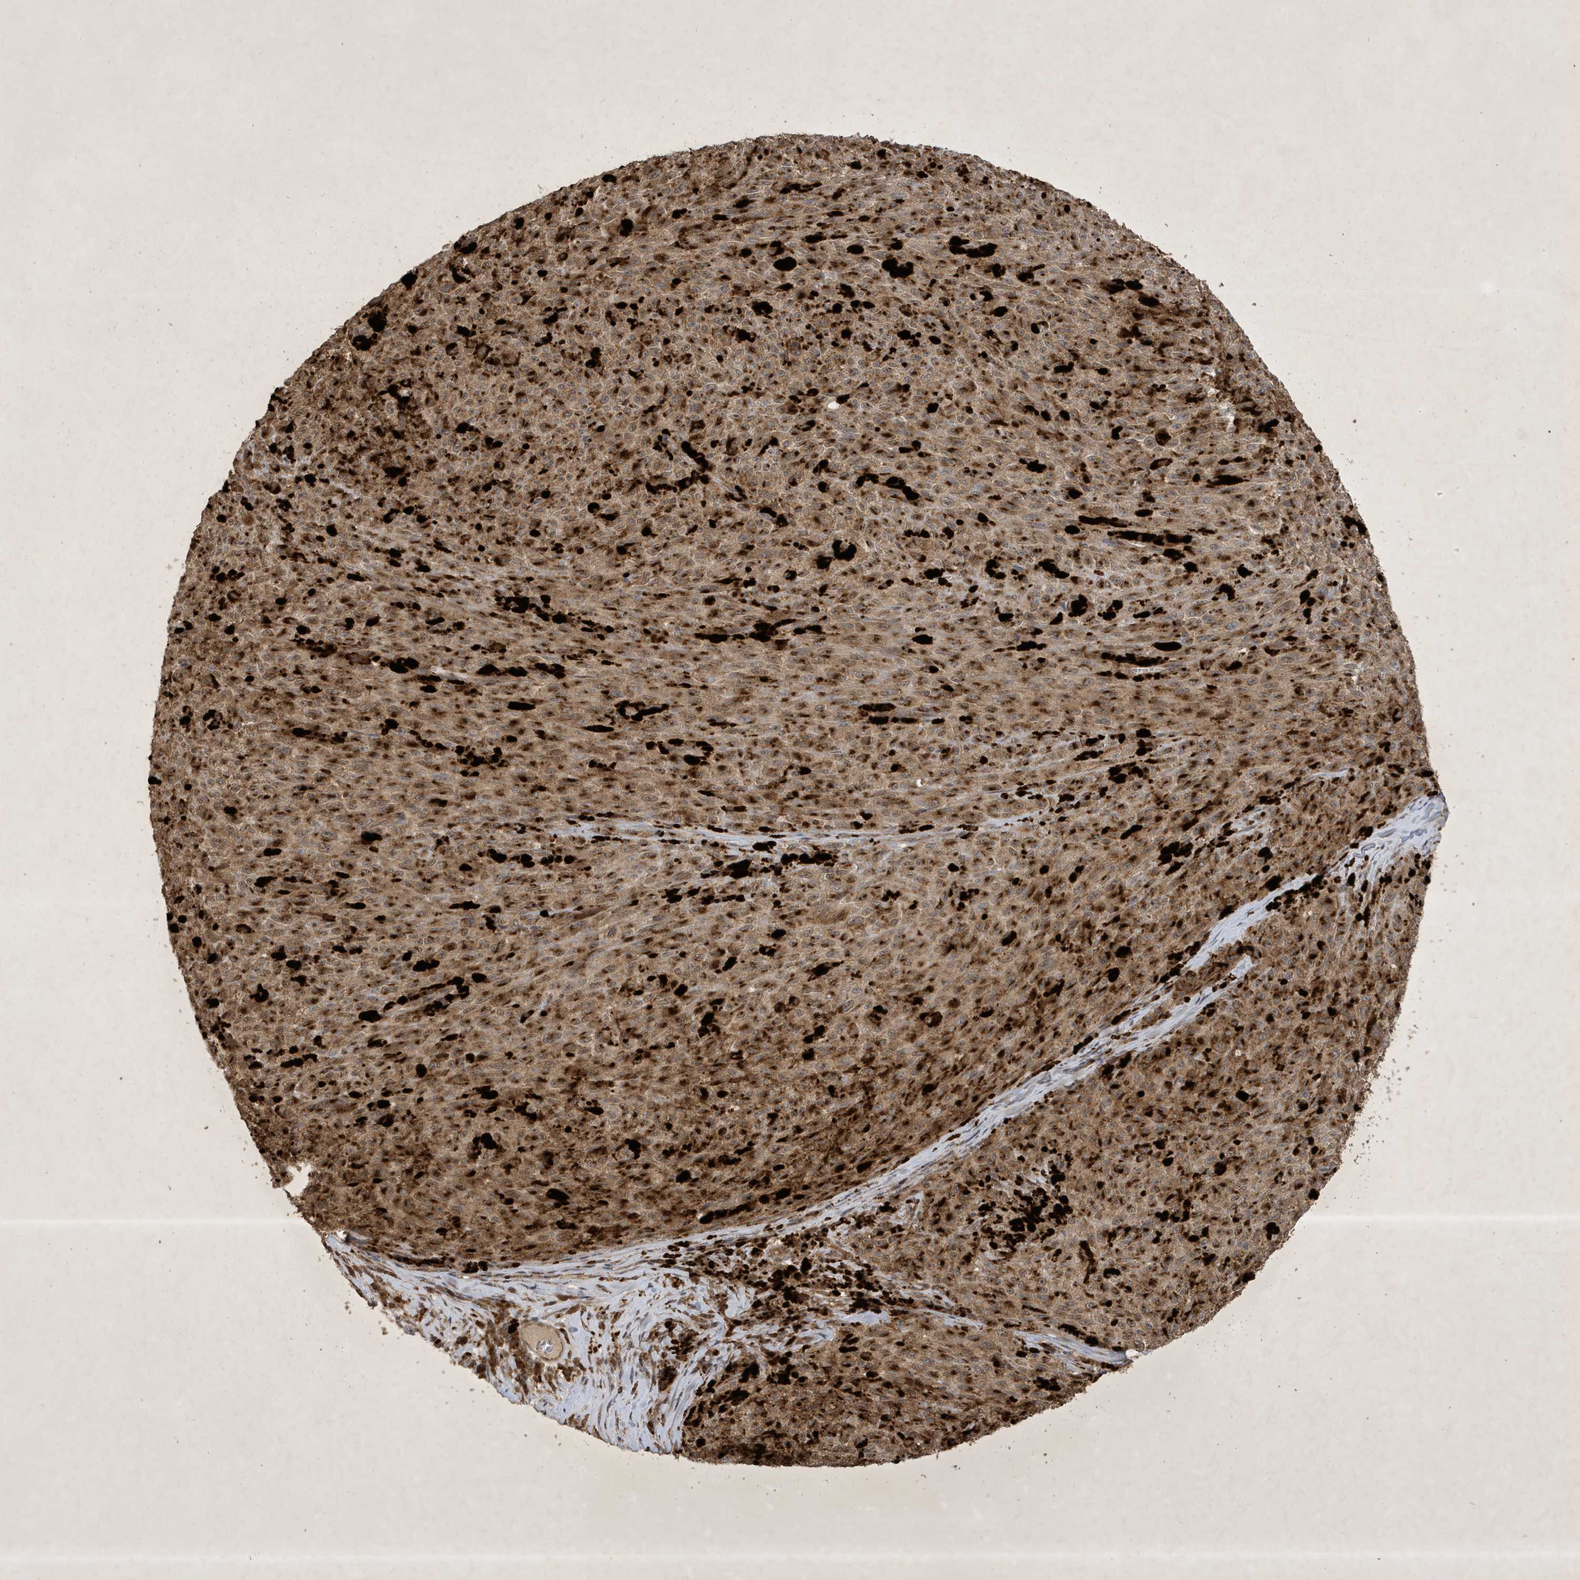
{"staining": {"intensity": "moderate", "quantity": ">75%", "location": "cytoplasmic/membranous"}, "tissue": "melanoma", "cell_type": "Tumor cells", "image_type": "cancer", "snomed": [{"axis": "morphology", "description": "Malignant melanoma, NOS"}, {"axis": "topography", "description": "Skin"}], "caption": "Immunohistochemistry (IHC) (DAB) staining of human malignant melanoma demonstrates moderate cytoplasmic/membranous protein expression in about >75% of tumor cells.", "gene": "STX10", "patient": {"sex": "female", "age": 82}}